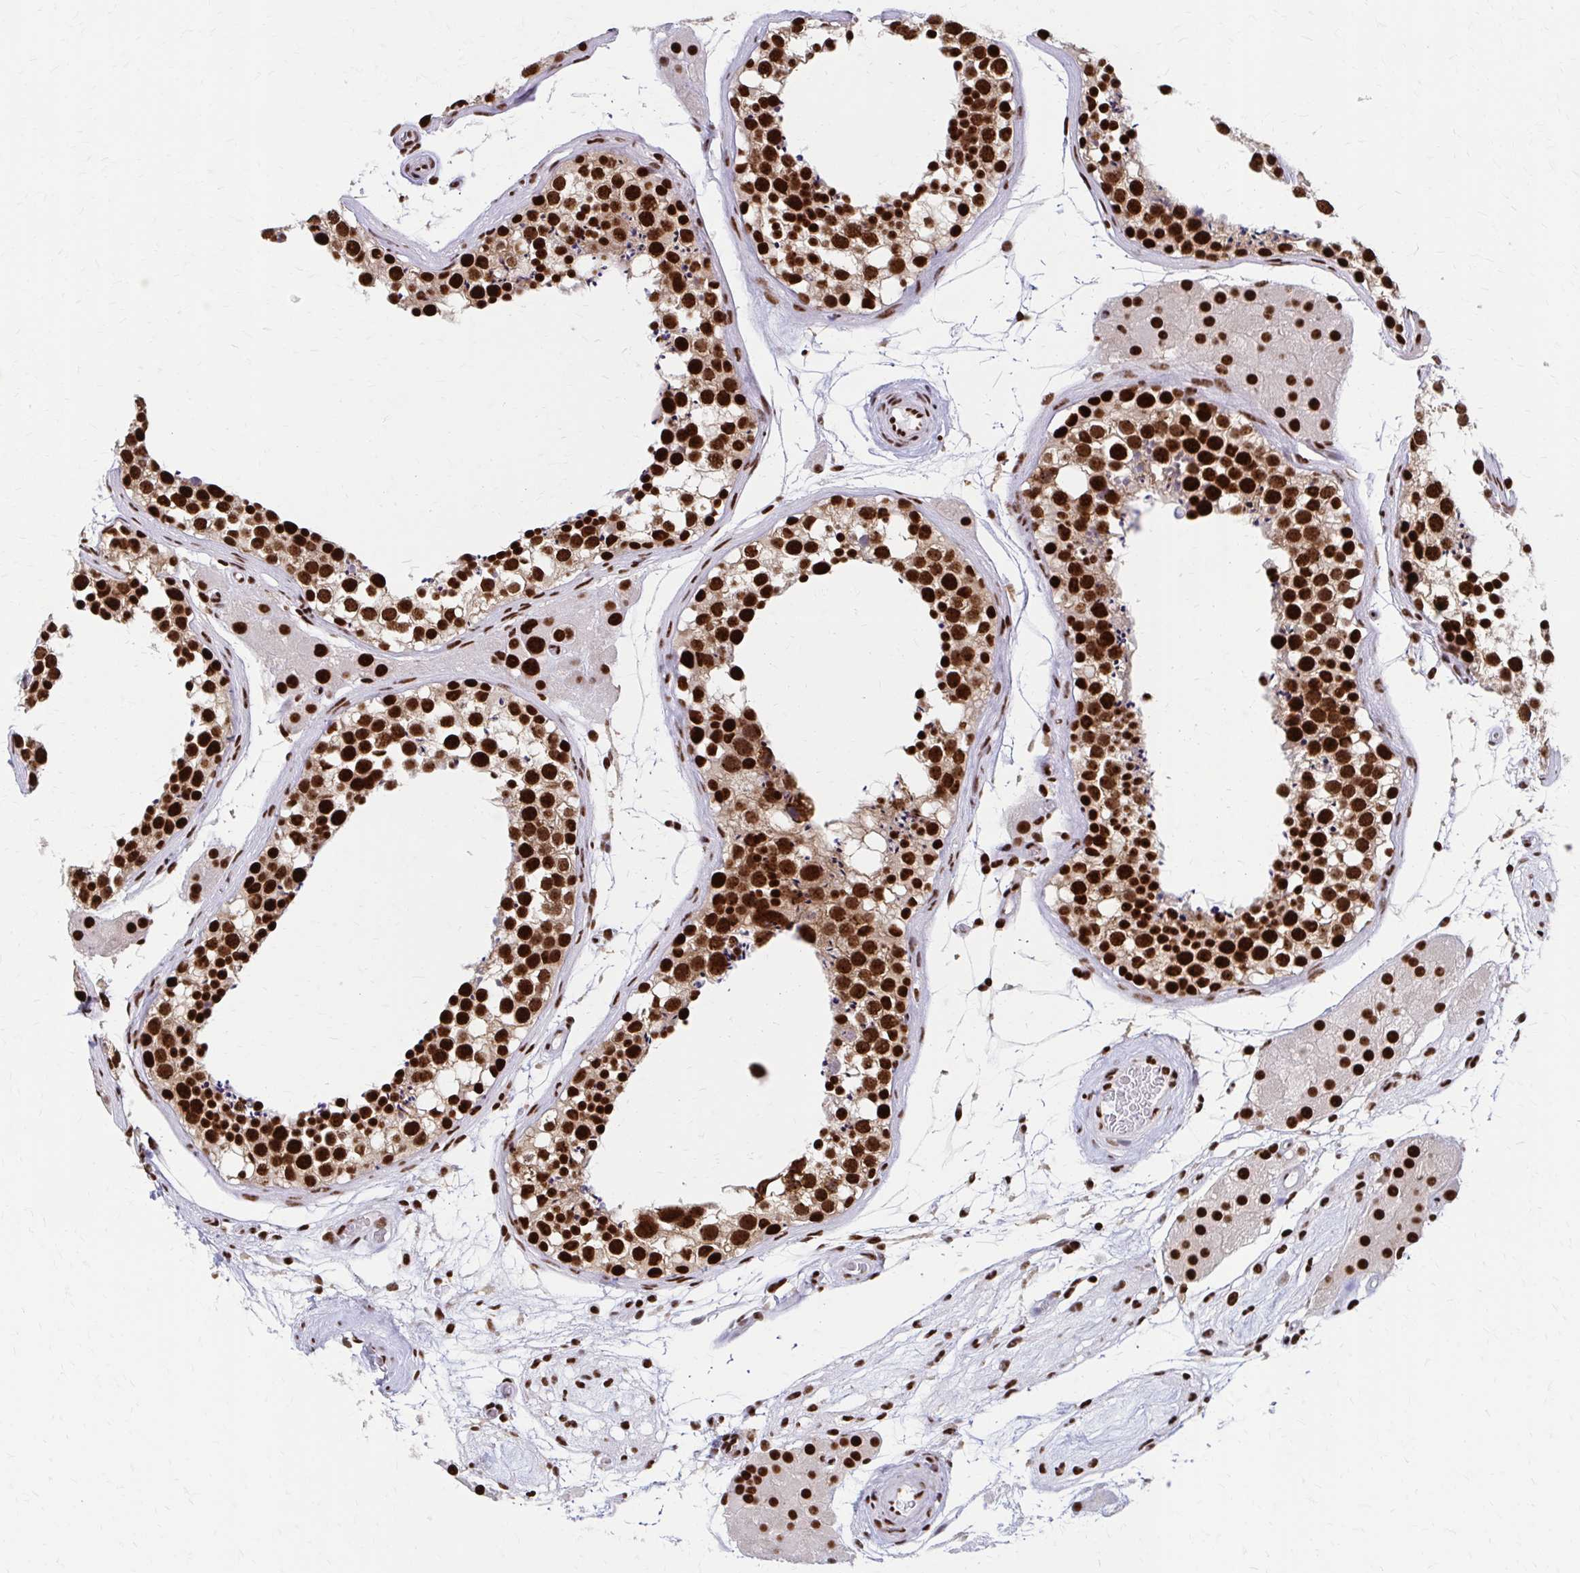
{"staining": {"intensity": "strong", "quantity": ">75%", "location": "nuclear"}, "tissue": "testis", "cell_type": "Cells in seminiferous ducts", "image_type": "normal", "snomed": [{"axis": "morphology", "description": "Normal tissue, NOS"}, {"axis": "morphology", "description": "Seminoma, NOS"}, {"axis": "topography", "description": "Testis"}], "caption": "Cells in seminiferous ducts reveal high levels of strong nuclear staining in about >75% of cells in normal testis. The protein of interest is stained brown, and the nuclei are stained in blue (DAB IHC with brightfield microscopy, high magnification).", "gene": "CNKSR3", "patient": {"sex": "male", "age": 65}}